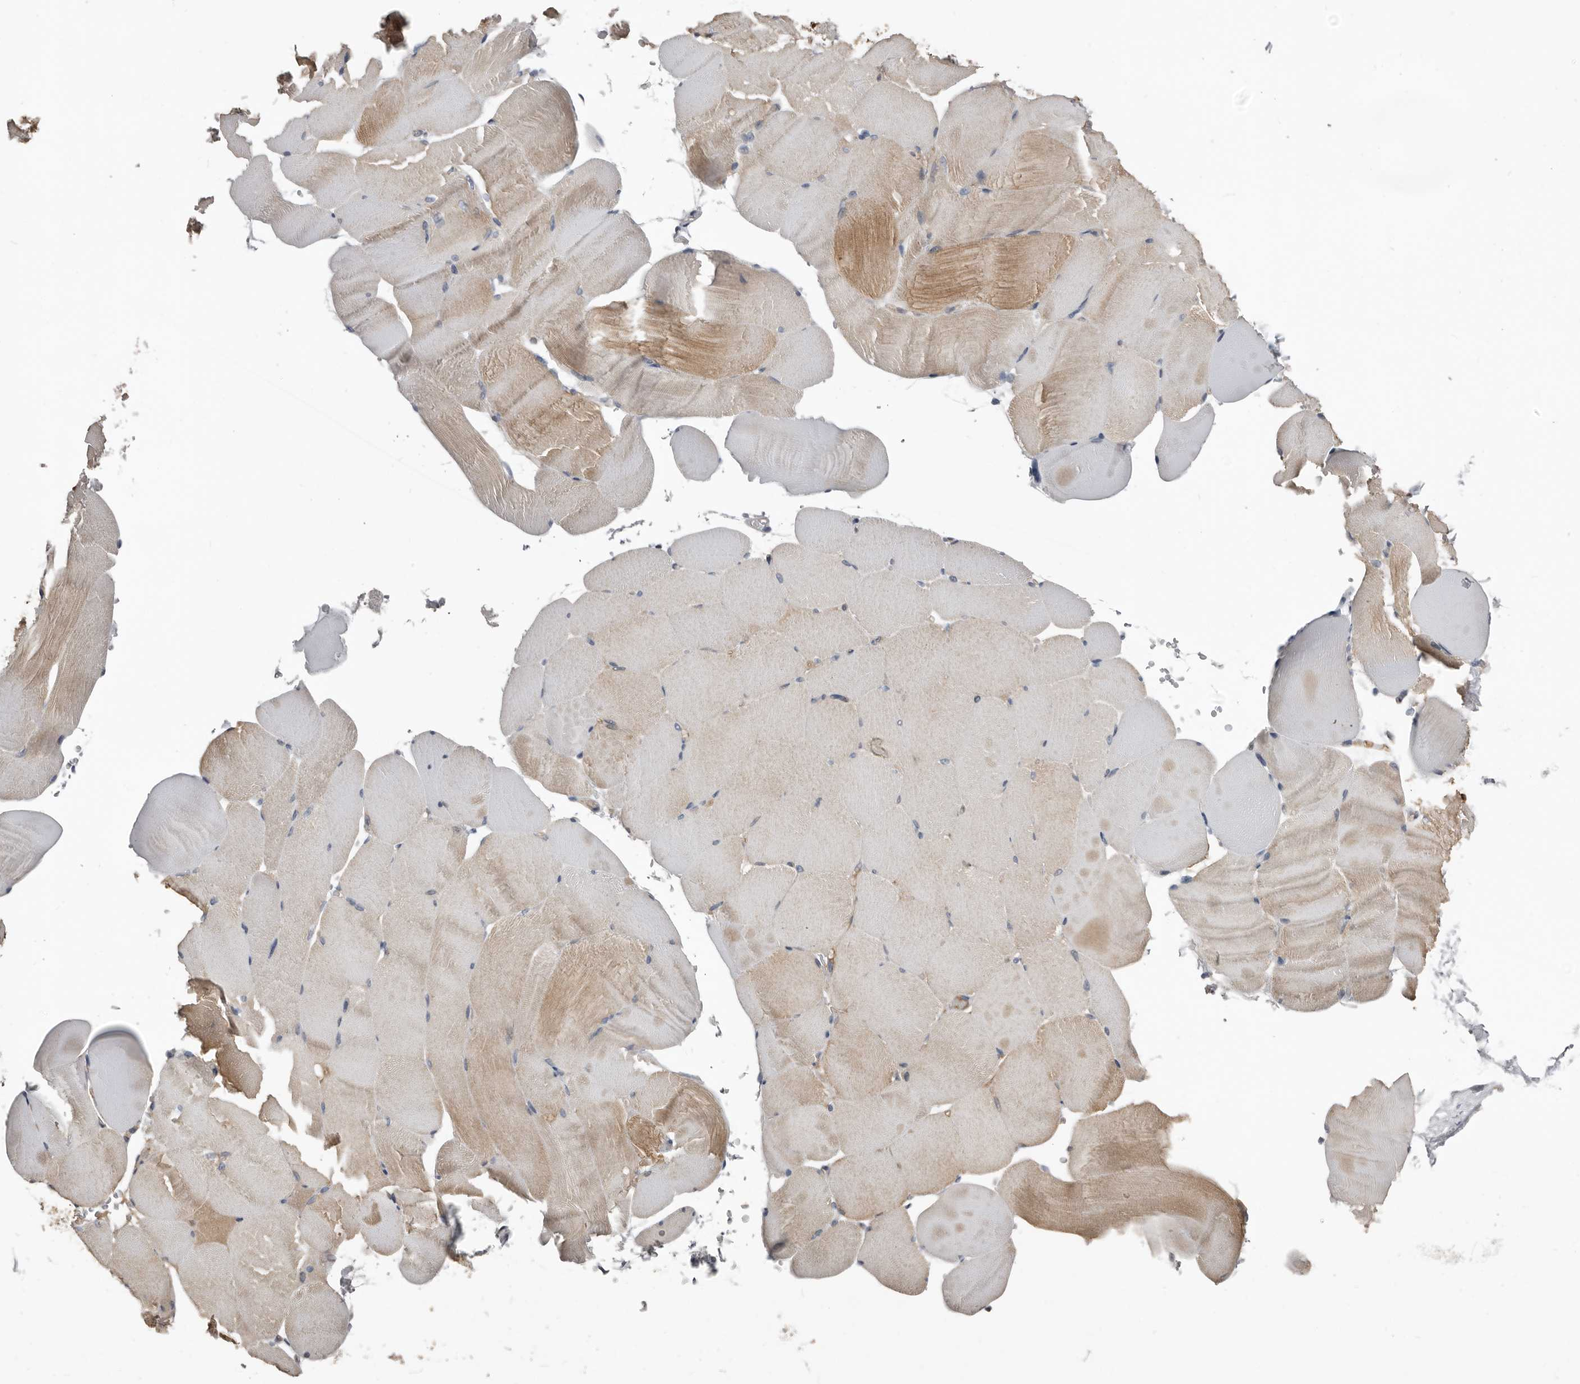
{"staining": {"intensity": "moderate", "quantity": "25%-75%", "location": "cytoplasmic/membranous"}, "tissue": "skeletal muscle", "cell_type": "Myocytes", "image_type": "normal", "snomed": [{"axis": "morphology", "description": "Normal tissue, NOS"}, {"axis": "topography", "description": "Skeletal muscle"}, {"axis": "topography", "description": "Parathyroid gland"}], "caption": "Benign skeletal muscle exhibits moderate cytoplasmic/membranous expression in approximately 25%-75% of myocytes, visualized by immunohistochemistry. Using DAB (brown) and hematoxylin (blue) stains, captured at high magnification using brightfield microscopy.", "gene": "FABP7", "patient": {"sex": "female", "age": 37}}